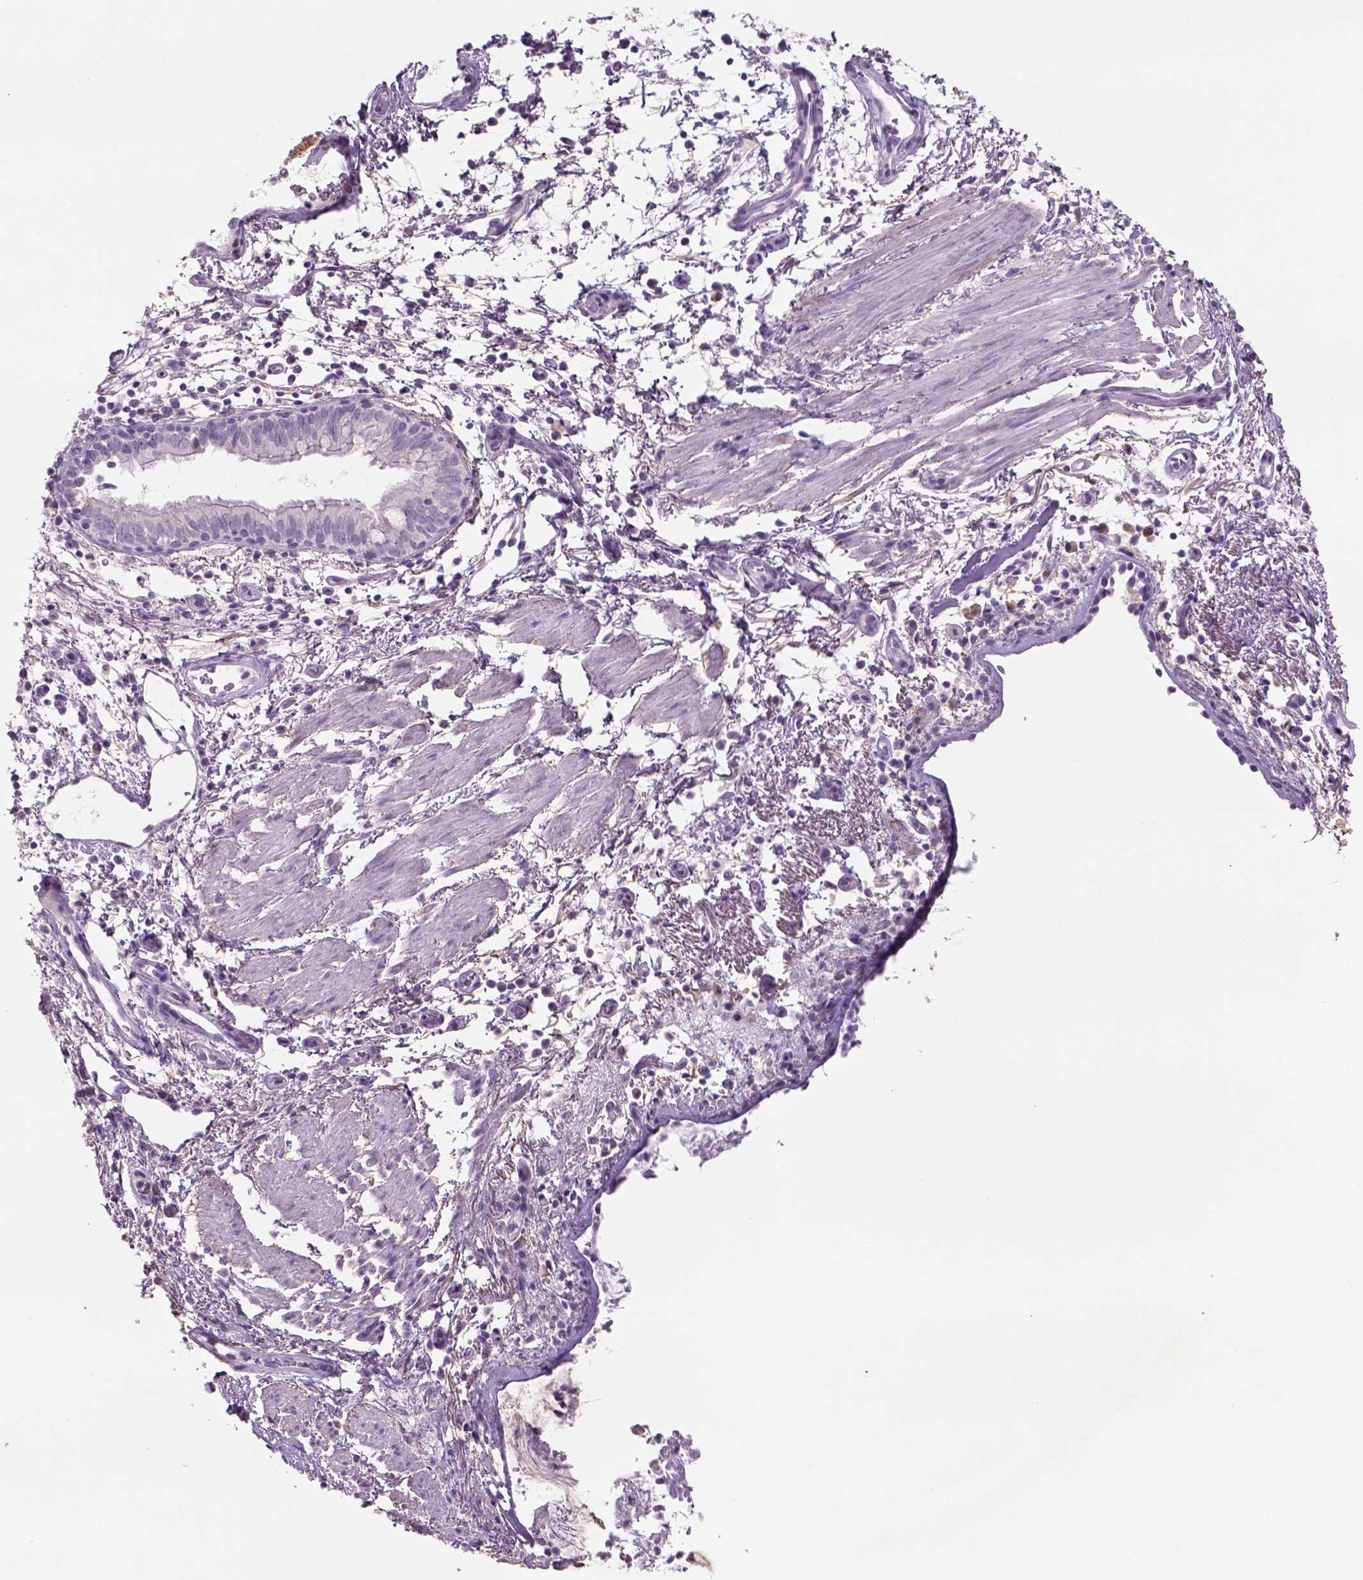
{"staining": {"intensity": "negative", "quantity": "none", "location": "none"}, "tissue": "bronchus", "cell_type": "Respiratory epithelial cells", "image_type": "normal", "snomed": [{"axis": "morphology", "description": "Normal tissue, NOS"}, {"axis": "topography", "description": "Bronchus"}], "caption": "Immunohistochemical staining of unremarkable human bronchus displays no significant expression in respiratory epithelial cells.", "gene": "NAALAD2", "patient": {"sex": "female", "age": 64}}